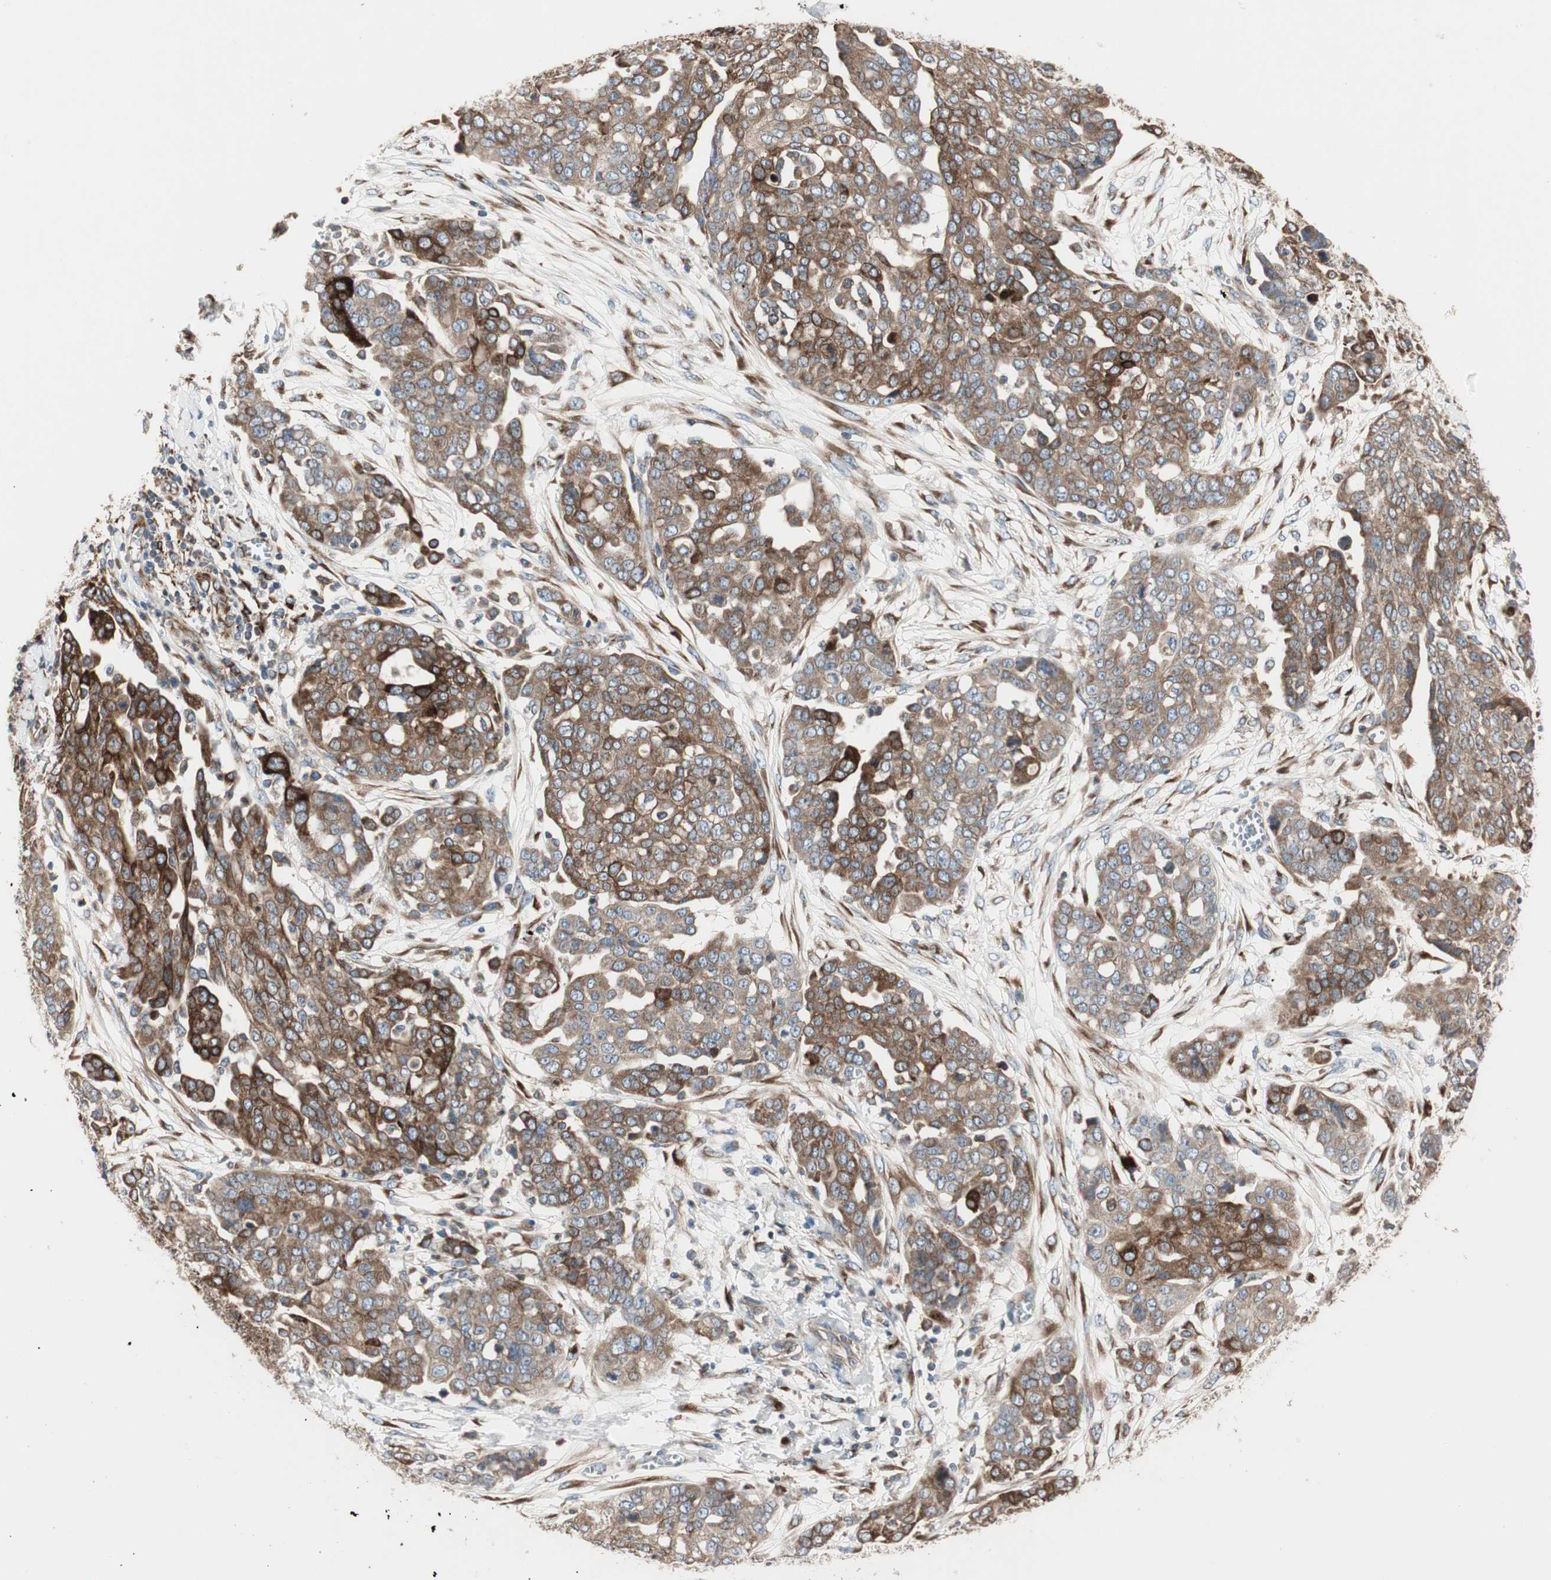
{"staining": {"intensity": "moderate", "quantity": ">75%", "location": "cytoplasmic/membranous"}, "tissue": "ovarian cancer", "cell_type": "Tumor cells", "image_type": "cancer", "snomed": [{"axis": "morphology", "description": "Cystadenocarcinoma, serous, NOS"}, {"axis": "topography", "description": "Soft tissue"}, {"axis": "topography", "description": "Ovary"}], "caption": "A micrograph showing moderate cytoplasmic/membranous staining in about >75% of tumor cells in ovarian cancer, as visualized by brown immunohistochemical staining.", "gene": "H6PD", "patient": {"sex": "female", "age": 57}}